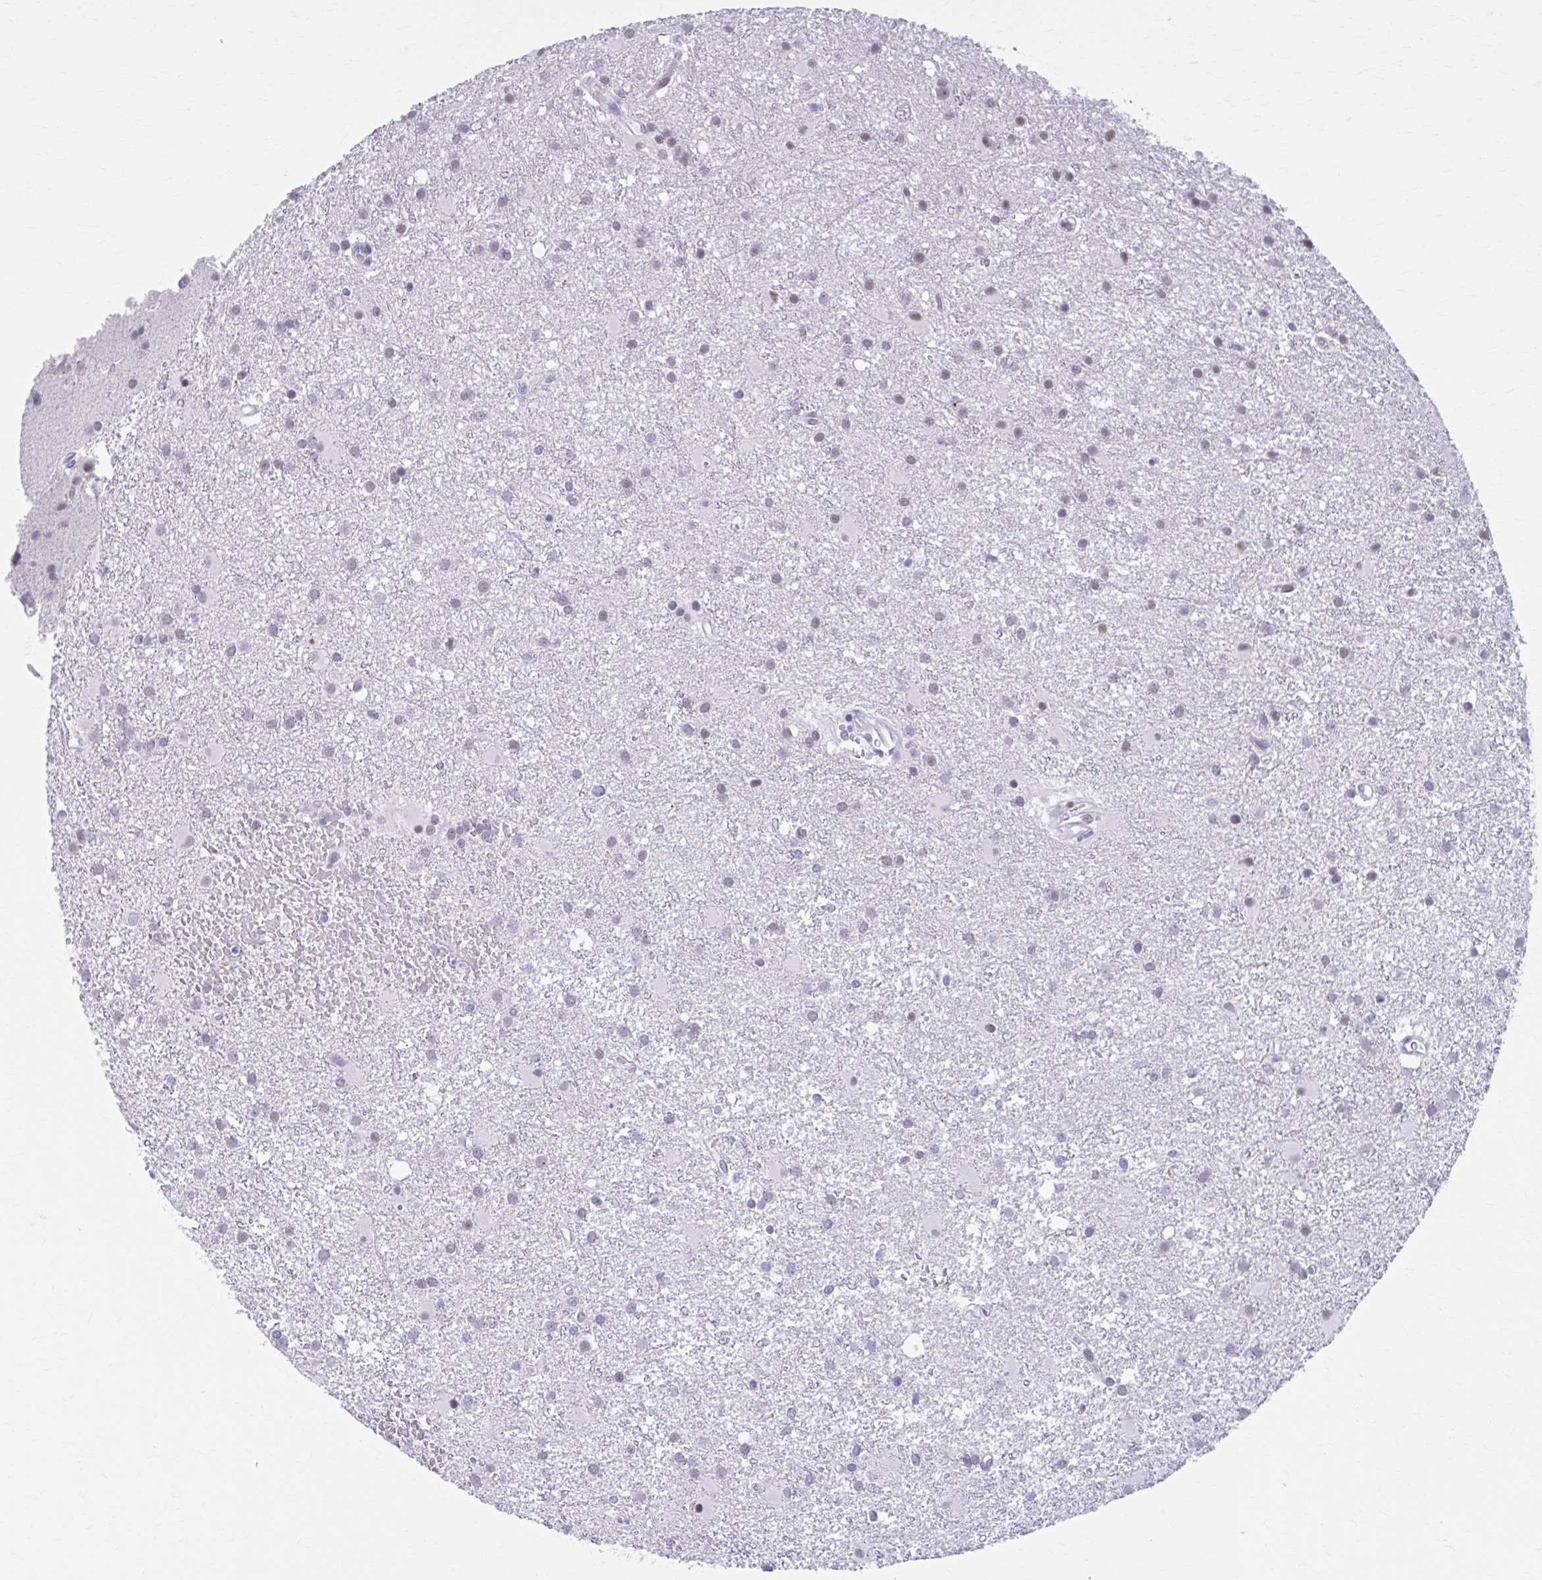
{"staining": {"intensity": "weak", "quantity": "25%-75%", "location": "nuclear"}, "tissue": "glioma", "cell_type": "Tumor cells", "image_type": "cancer", "snomed": [{"axis": "morphology", "description": "Glioma, malignant, High grade"}, {"axis": "topography", "description": "Brain"}], "caption": "The photomicrograph exhibits a brown stain indicating the presence of a protein in the nuclear of tumor cells in glioma. (brown staining indicates protein expression, while blue staining denotes nuclei).", "gene": "CCDC105", "patient": {"sex": "male", "age": 55}}